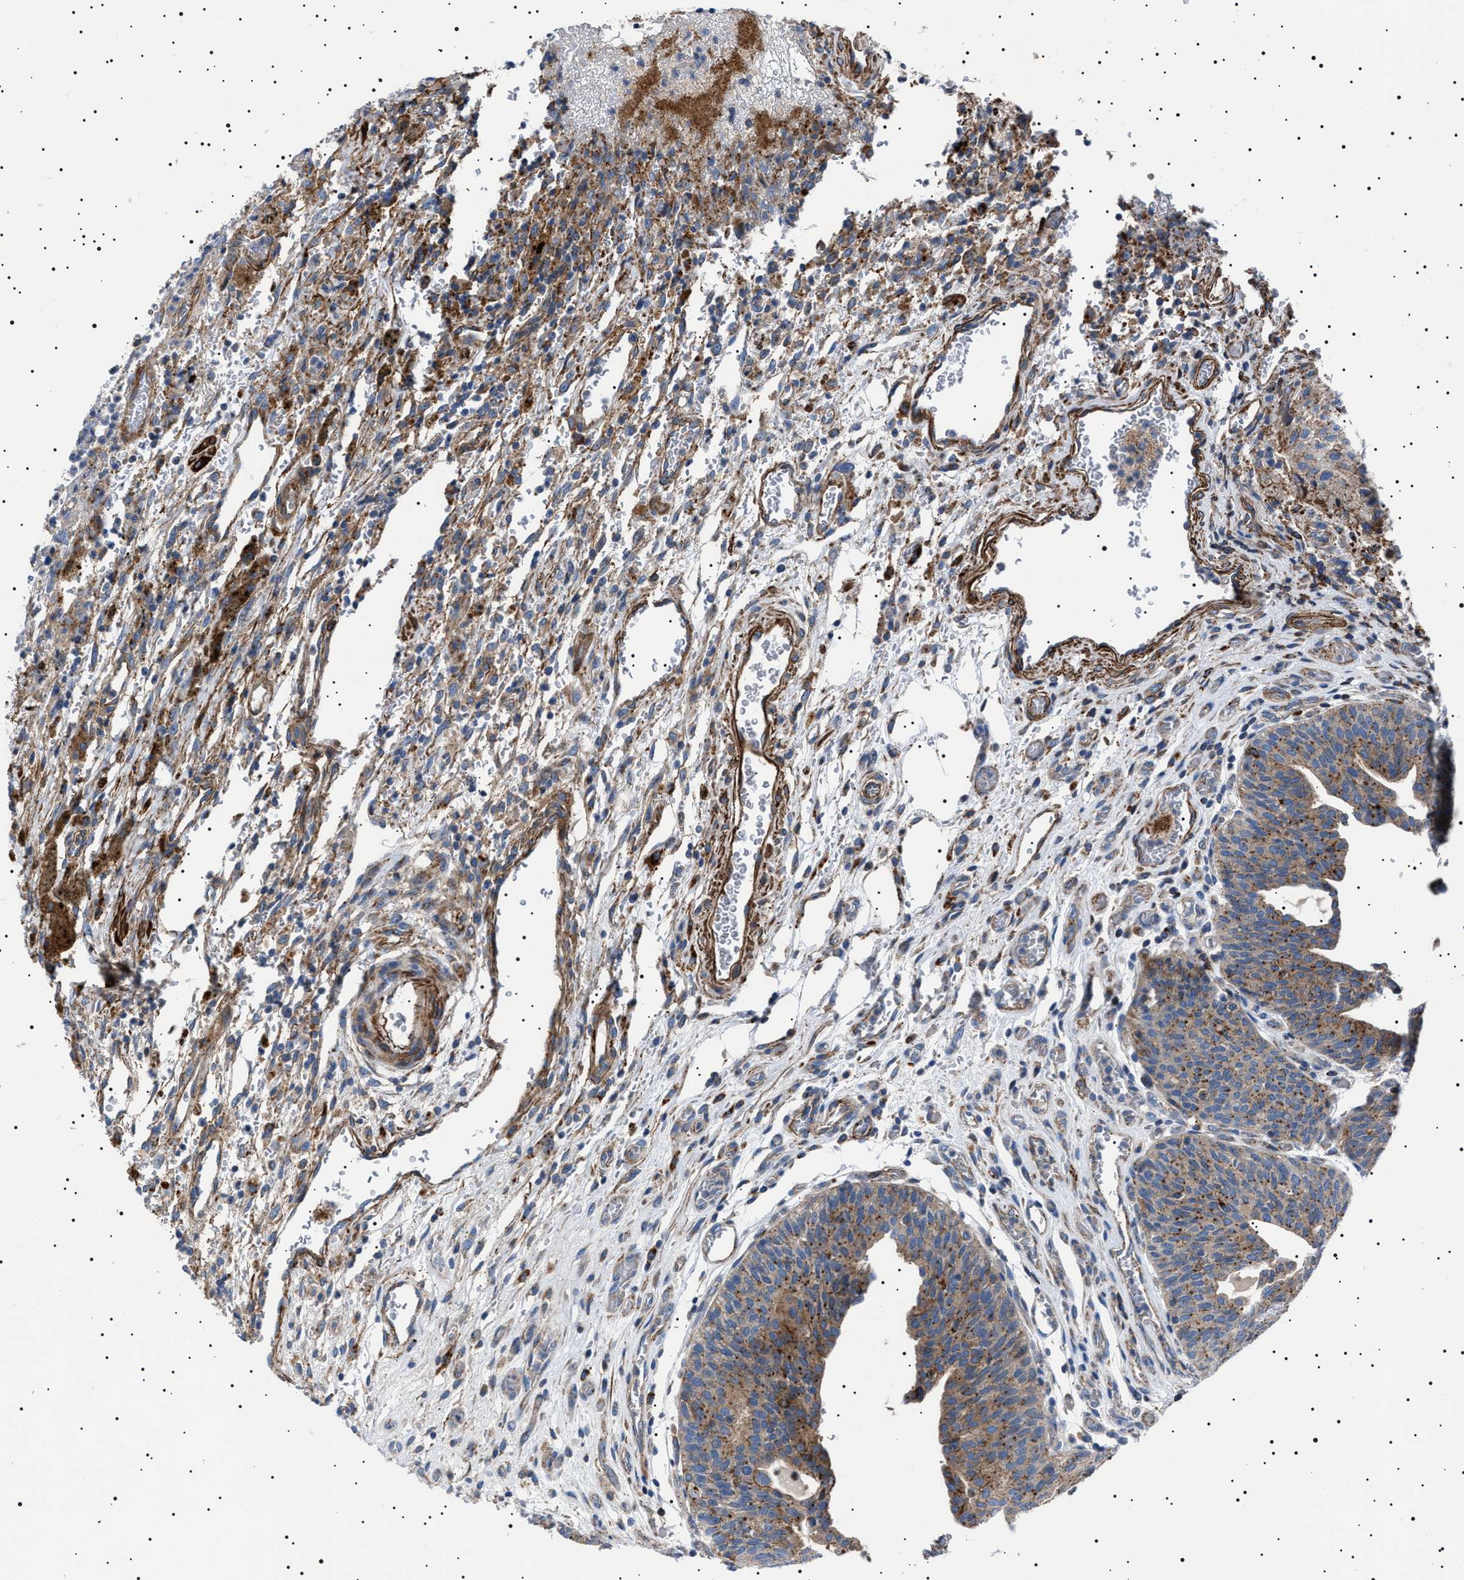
{"staining": {"intensity": "moderate", "quantity": ">75%", "location": "cytoplasmic/membranous"}, "tissue": "urothelial cancer", "cell_type": "Tumor cells", "image_type": "cancer", "snomed": [{"axis": "morphology", "description": "Urothelial carcinoma, Low grade"}, {"axis": "morphology", "description": "Urothelial carcinoma, High grade"}, {"axis": "topography", "description": "Urinary bladder"}], "caption": "An immunohistochemistry (IHC) histopathology image of tumor tissue is shown. Protein staining in brown highlights moderate cytoplasmic/membranous positivity in urothelial carcinoma (low-grade) within tumor cells.", "gene": "NEU1", "patient": {"sex": "male", "age": 35}}